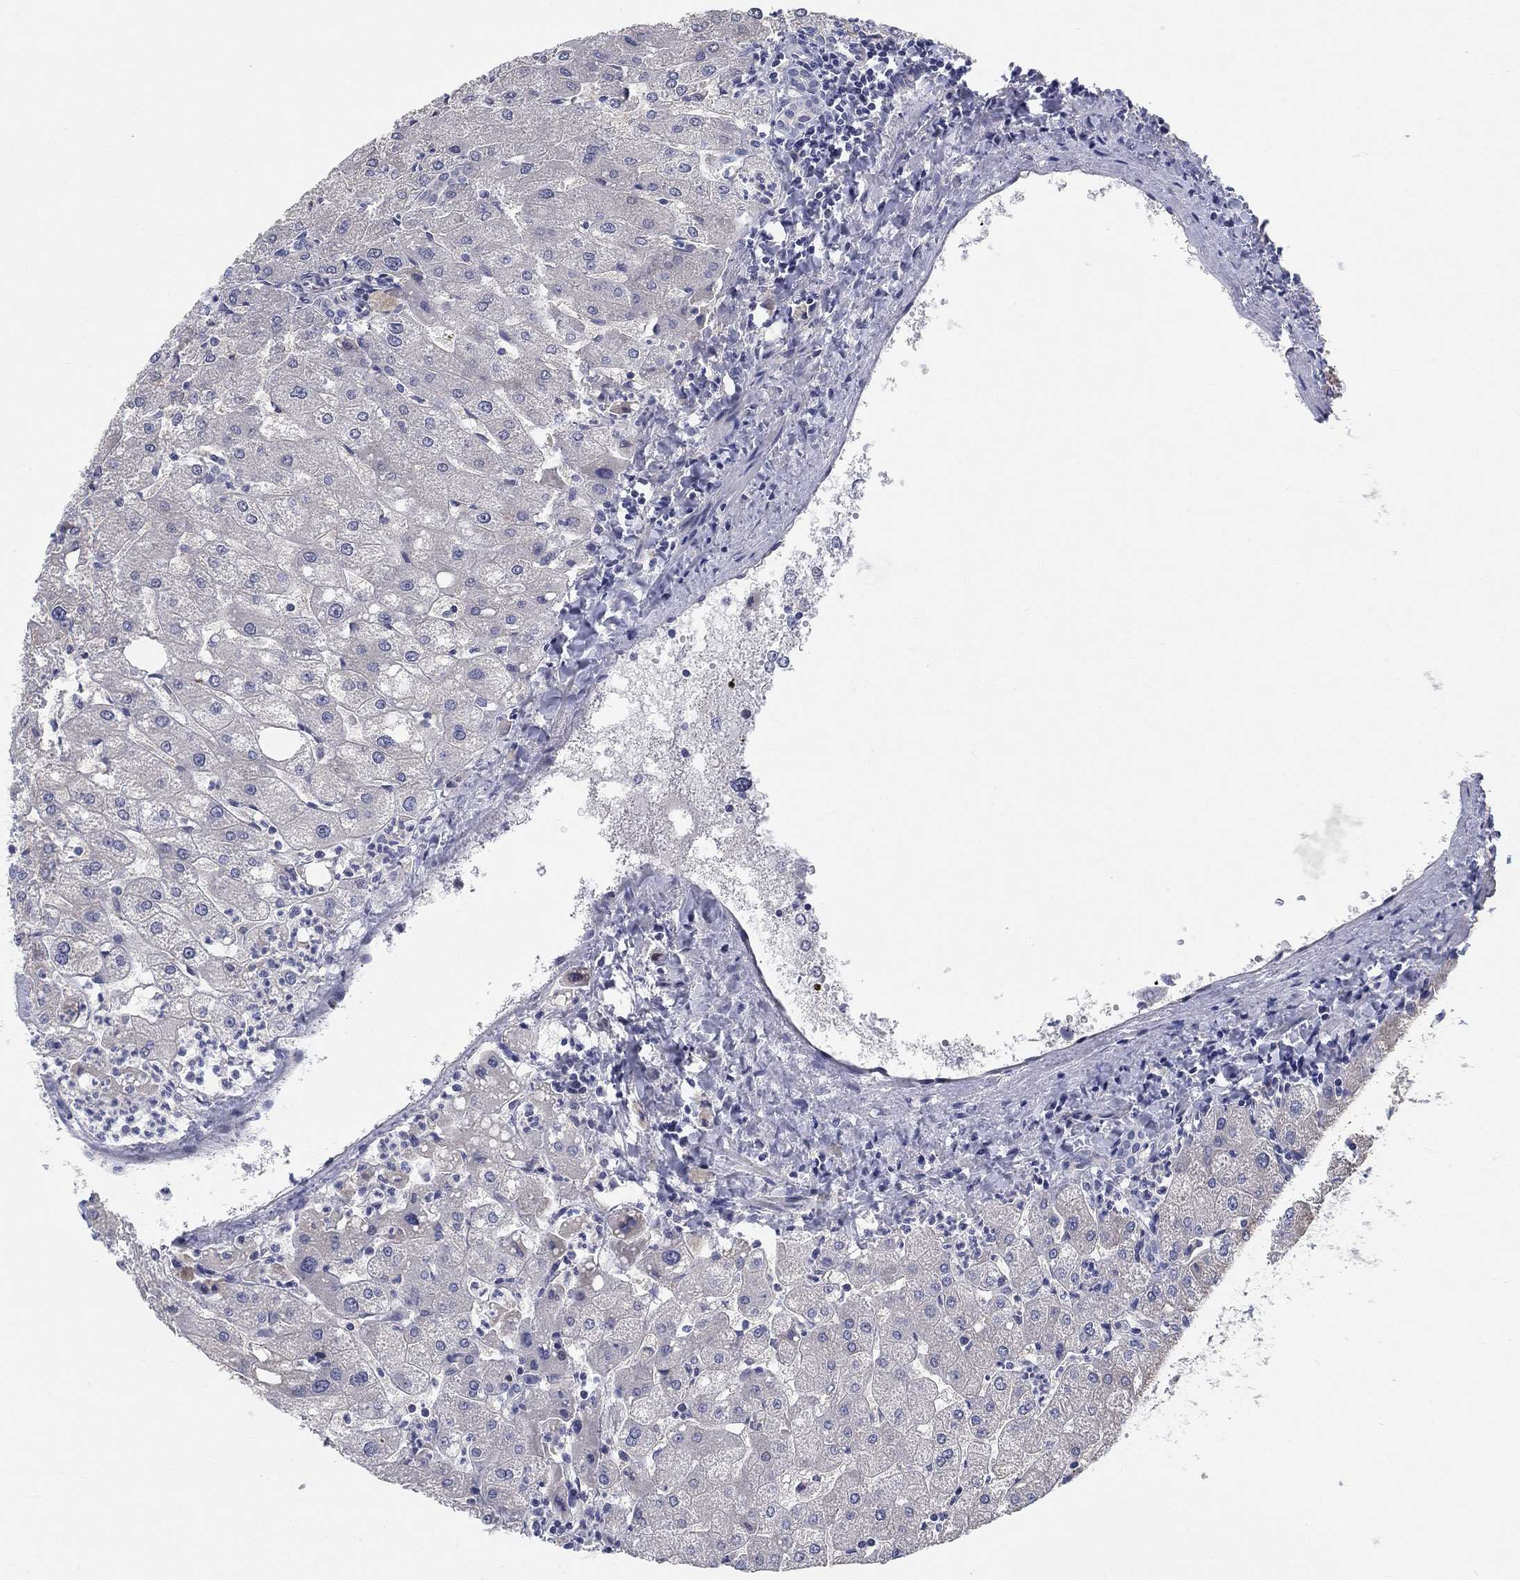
{"staining": {"intensity": "negative", "quantity": "none", "location": "none"}, "tissue": "liver", "cell_type": "Cholangiocytes", "image_type": "normal", "snomed": [{"axis": "morphology", "description": "Normal tissue, NOS"}, {"axis": "topography", "description": "Liver"}], "caption": "Immunohistochemistry histopathology image of unremarkable liver: human liver stained with DAB exhibits no significant protein staining in cholangiocytes.", "gene": "PRC1", "patient": {"sex": "male", "age": 67}}